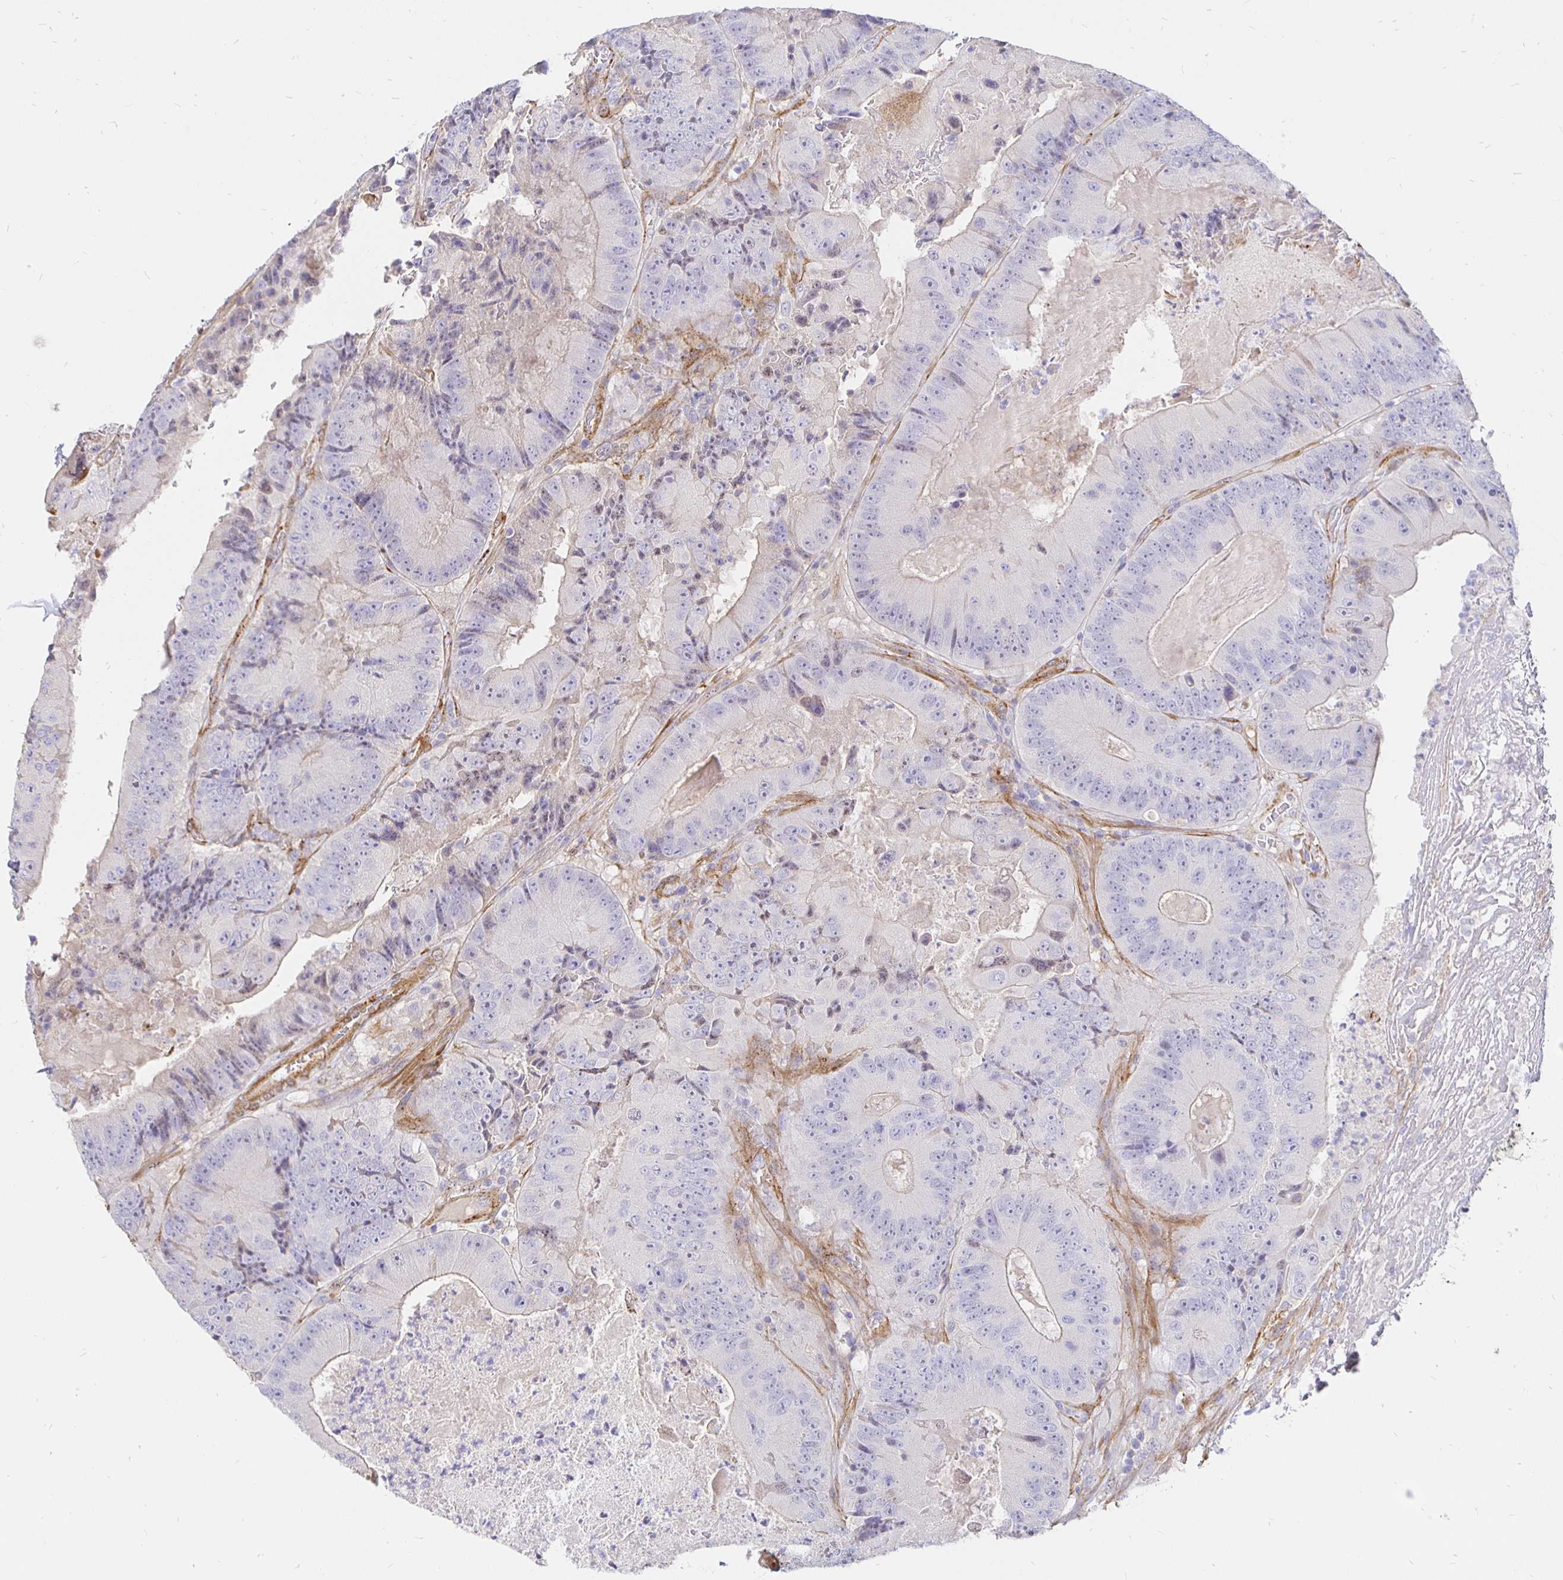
{"staining": {"intensity": "weak", "quantity": "<25%", "location": "nuclear"}, "tissue": "colorectal cancer", "cell_type": "Tumor cells", "image_type": "cancer", "snomed": [{"axis": "morphology", "description": "Adenocarcinoma, NOS"}, {"axis": "topography", "description": "Colon"}], "caption": "Immunohistochemical staining of human colorectal adenocarcinoma shows no significant expression in tumor cells.", "gene": "PALM2AKAP2", "patient": {"sex": "female", "age": 86}}